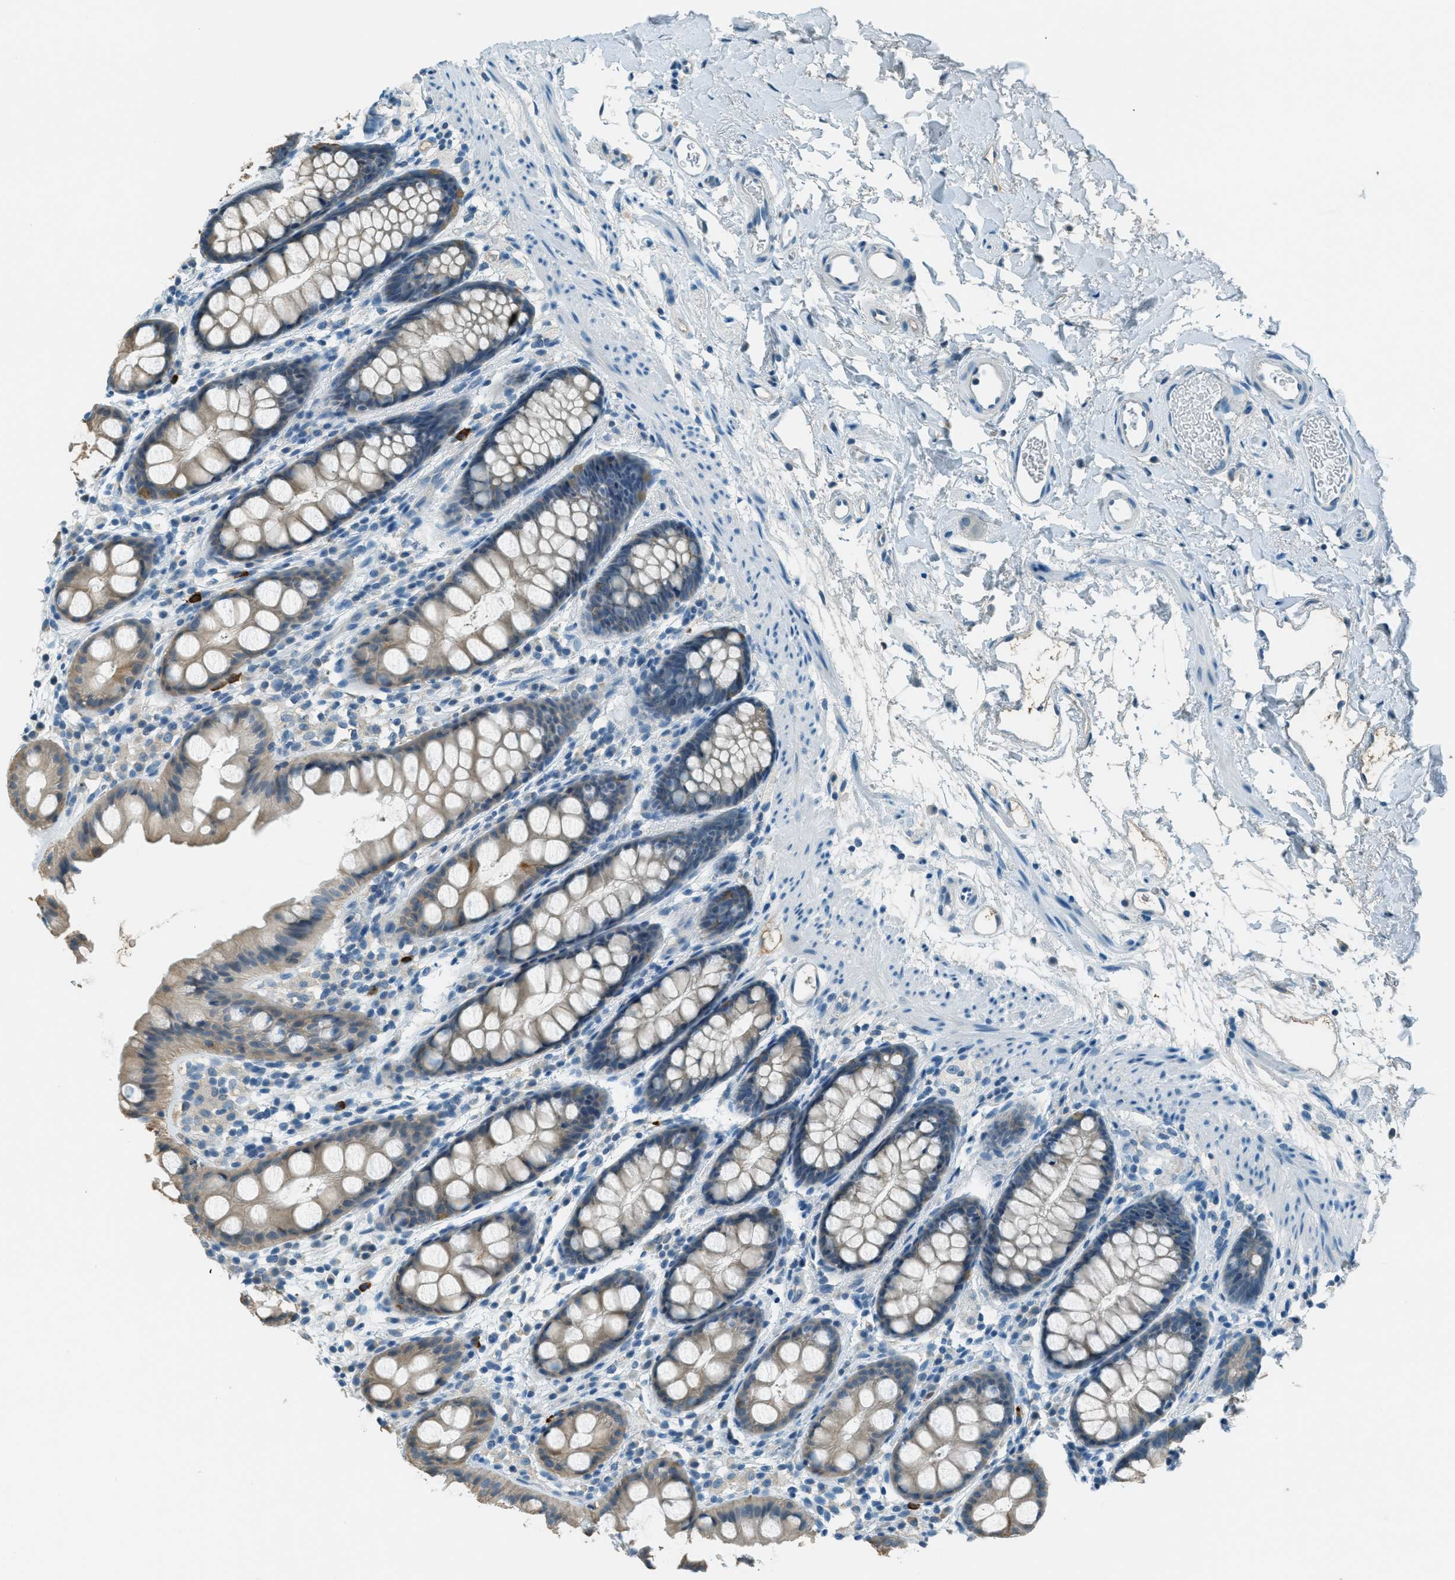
{"staining": {"intensity": "weak", "quantity": "25%-75%", "location": "cytoplasmic/membranous"}, "tissue": "rectum", "cell_type": "Glandular cells", "image_type": "normal", "snomed": [{"axis": "morphology", "description": "Normal tissue, NOS"}, {"axis": "topography", "description": "Rectum"}], "caption": "Protein expression analysis of unremarkable rectum displays weak cytoplasmic/membranous positivity in approximately 25%-75% of glandular cells.", "gene": "MSLN", "patient": {"sex": "female", "age": 65}}